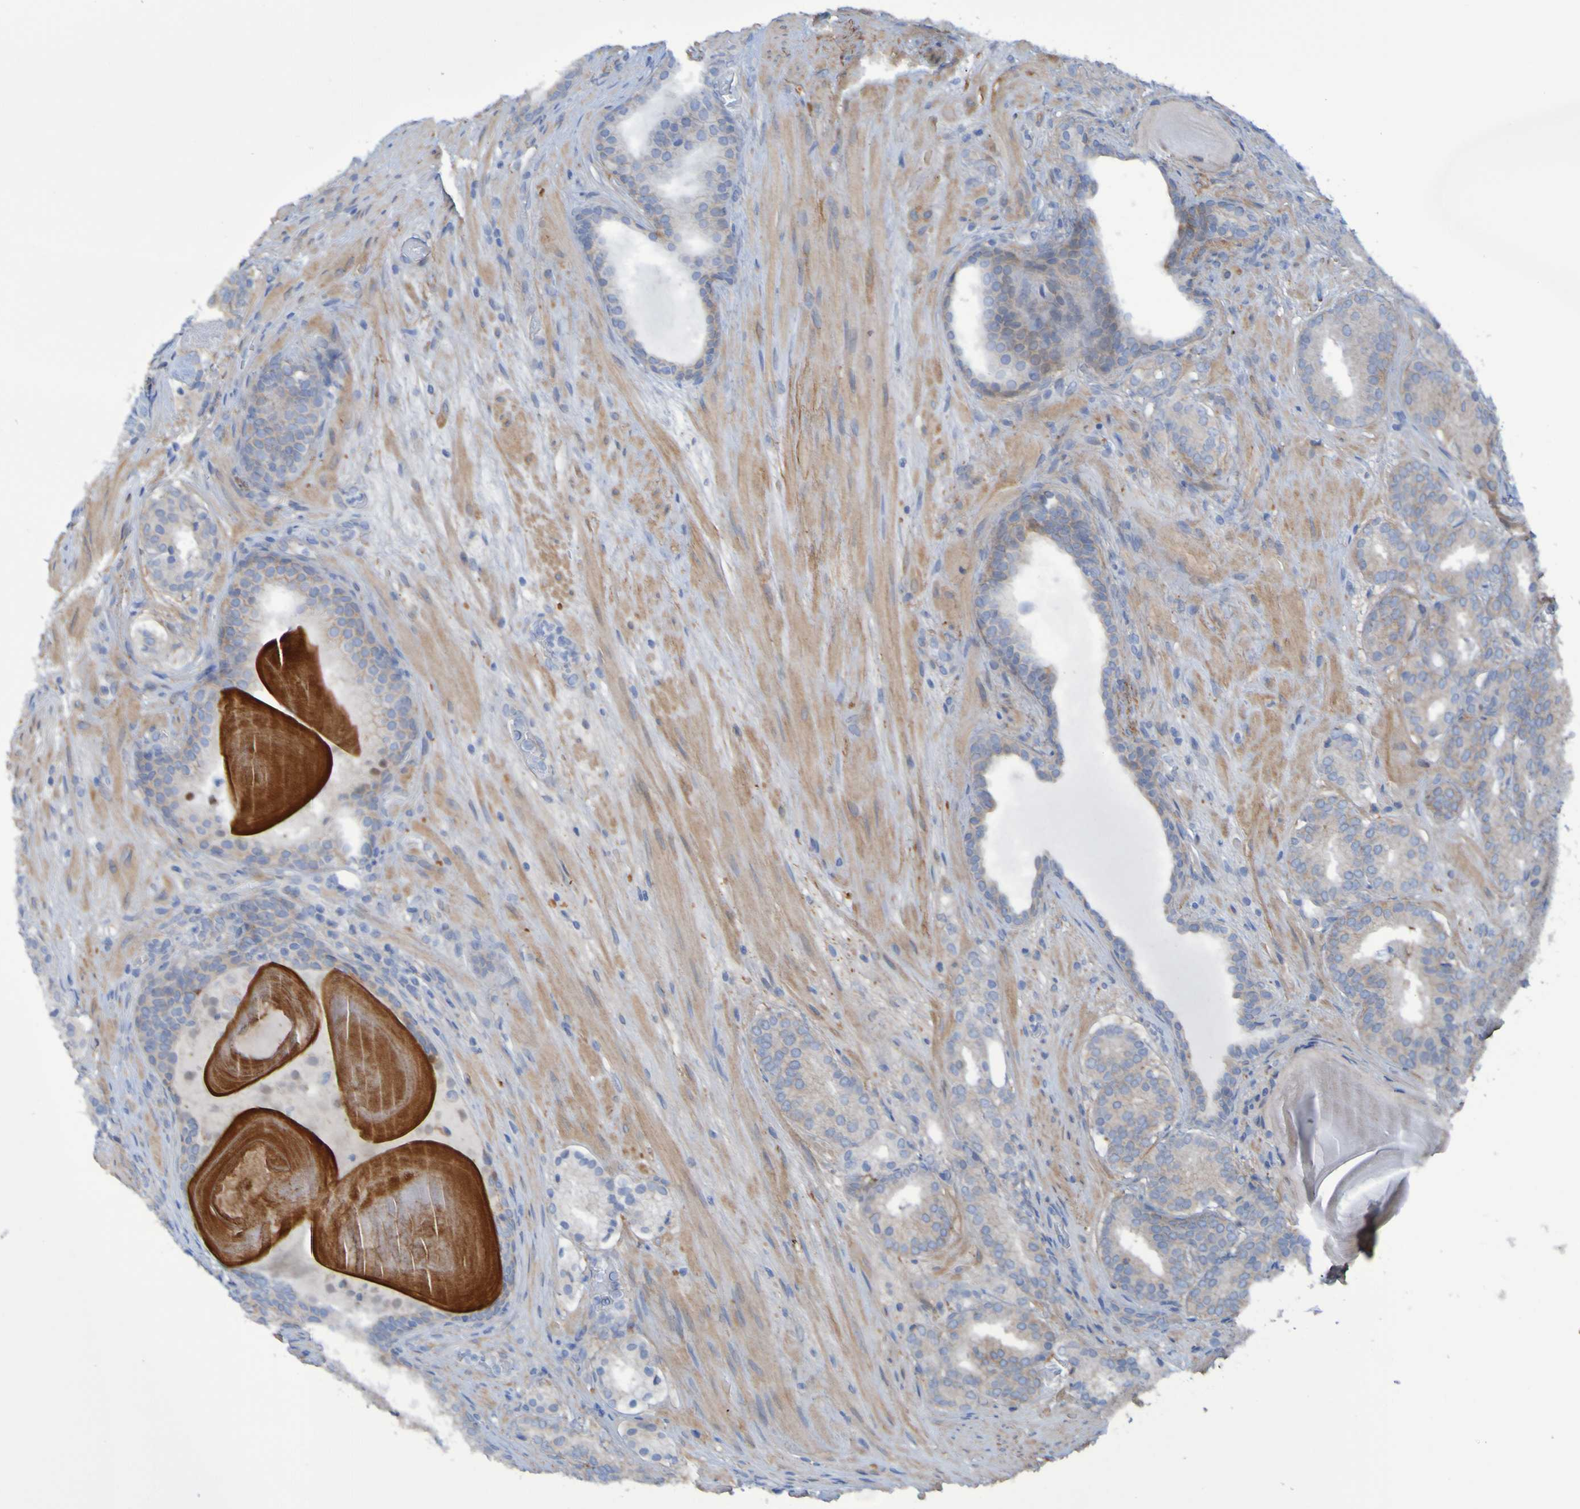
{"staining": {"intensity": "weak", "quantity": "25%-75%", "location": "cytoplasmic/membranous"}, "tissue": "prostate cancer", "cell_type": "Tumor cells", "image_type": "cancer", "snomed": [{"axis": "morphology", "description": "Adenocarcinoma, Low grade"}, {"axis": "topography", "description": "Prostate"}], "caption": "Human adenocarcinoma (low-grade) (prostate) stained with a protein marker shows weak staining in tumor cells.", "gene": "LPP", "patient": {"sex": "male", "age": 69}}